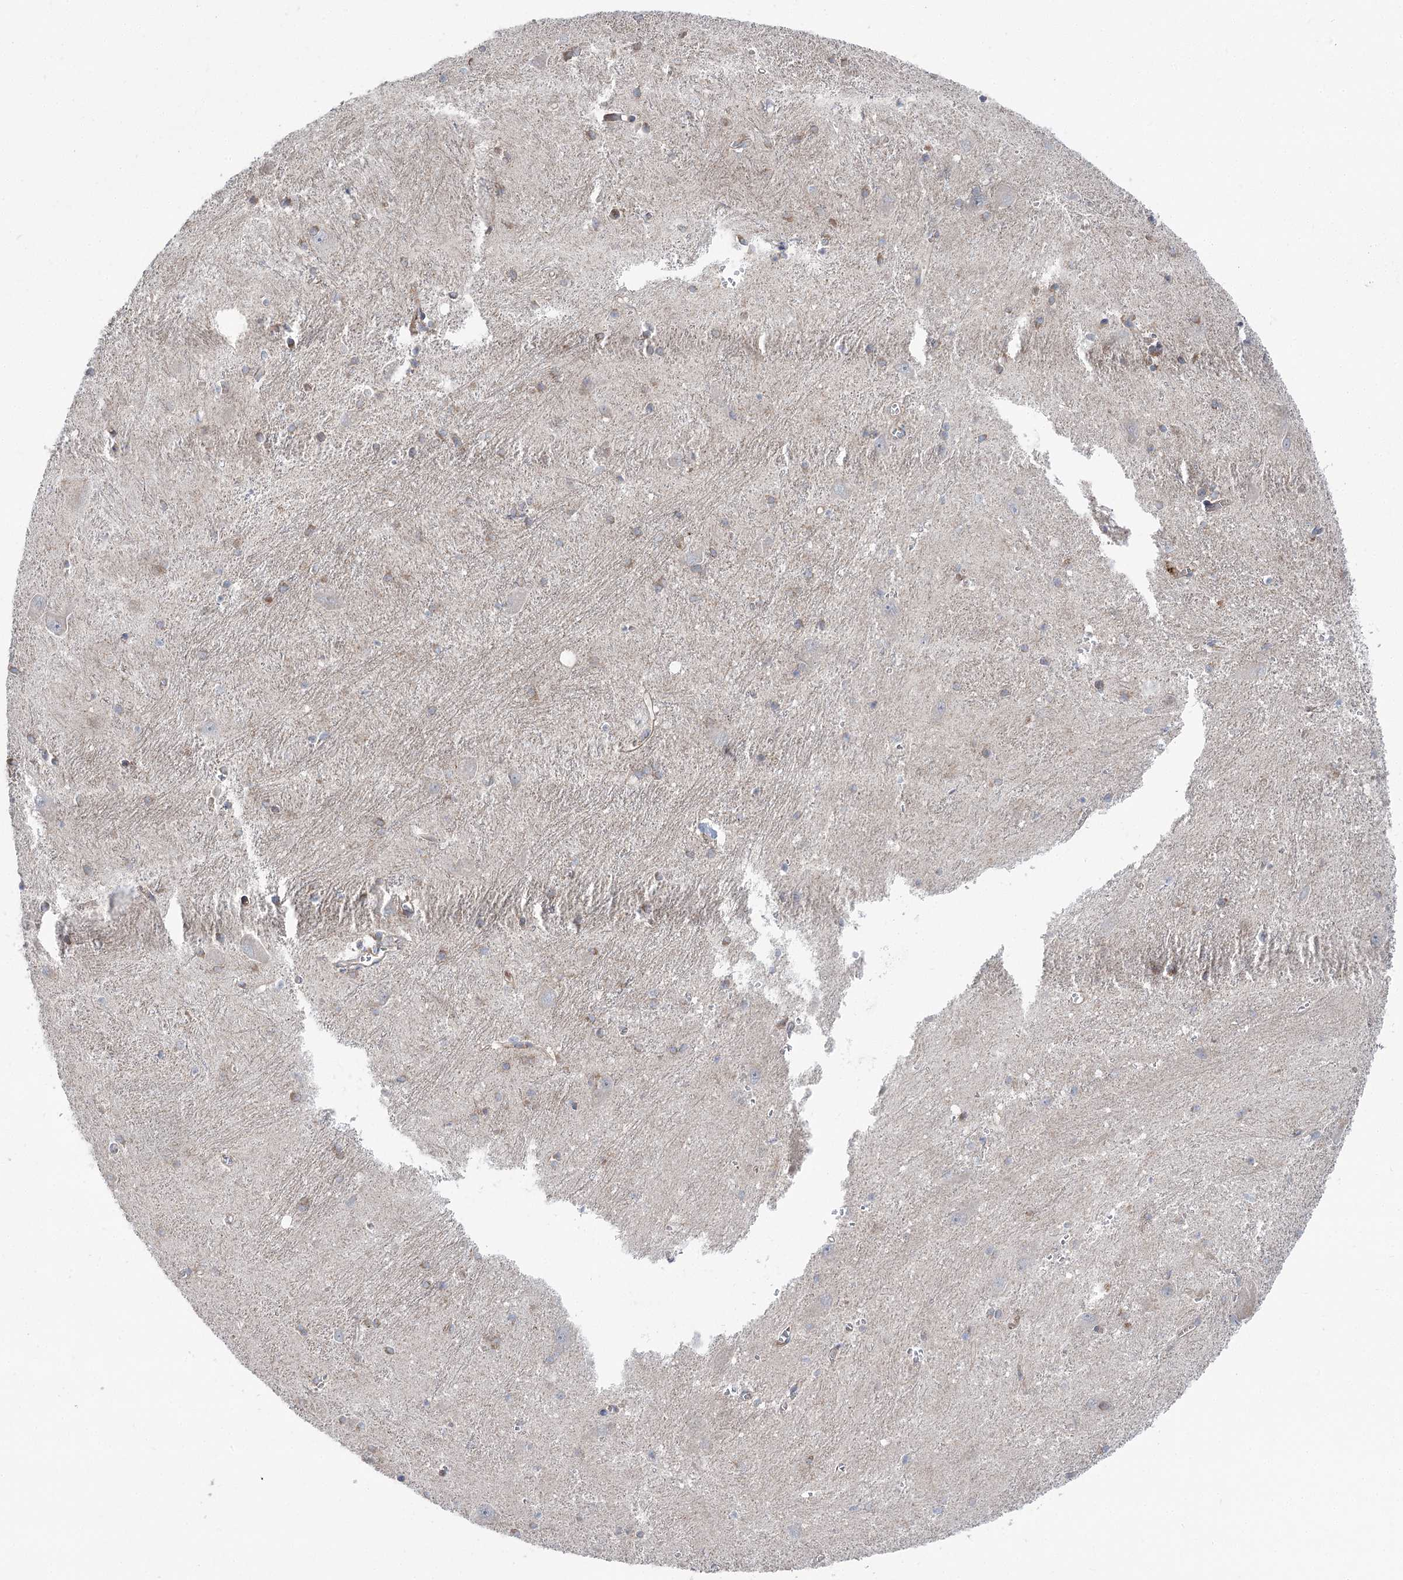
{"staining": {"intensity": "weak", "quantity": "<25%", "location": "cytoplasmic/membranous"}, "tissue": "caudate", "cell_type": "Glial cells", "image_type": "normal", "snomed": [{"axis": "morphology", "description": "Normal tissue, NOS"}, {"axis": "topography", "description": "Lateral ventricle wall"}], "caption": "This is an immunohistochemistry histopathology image of benign human caudate. There is no positivity in glial cells.", "gene": "SCN11A", "patient": {"sex": "male", "age": 37}}